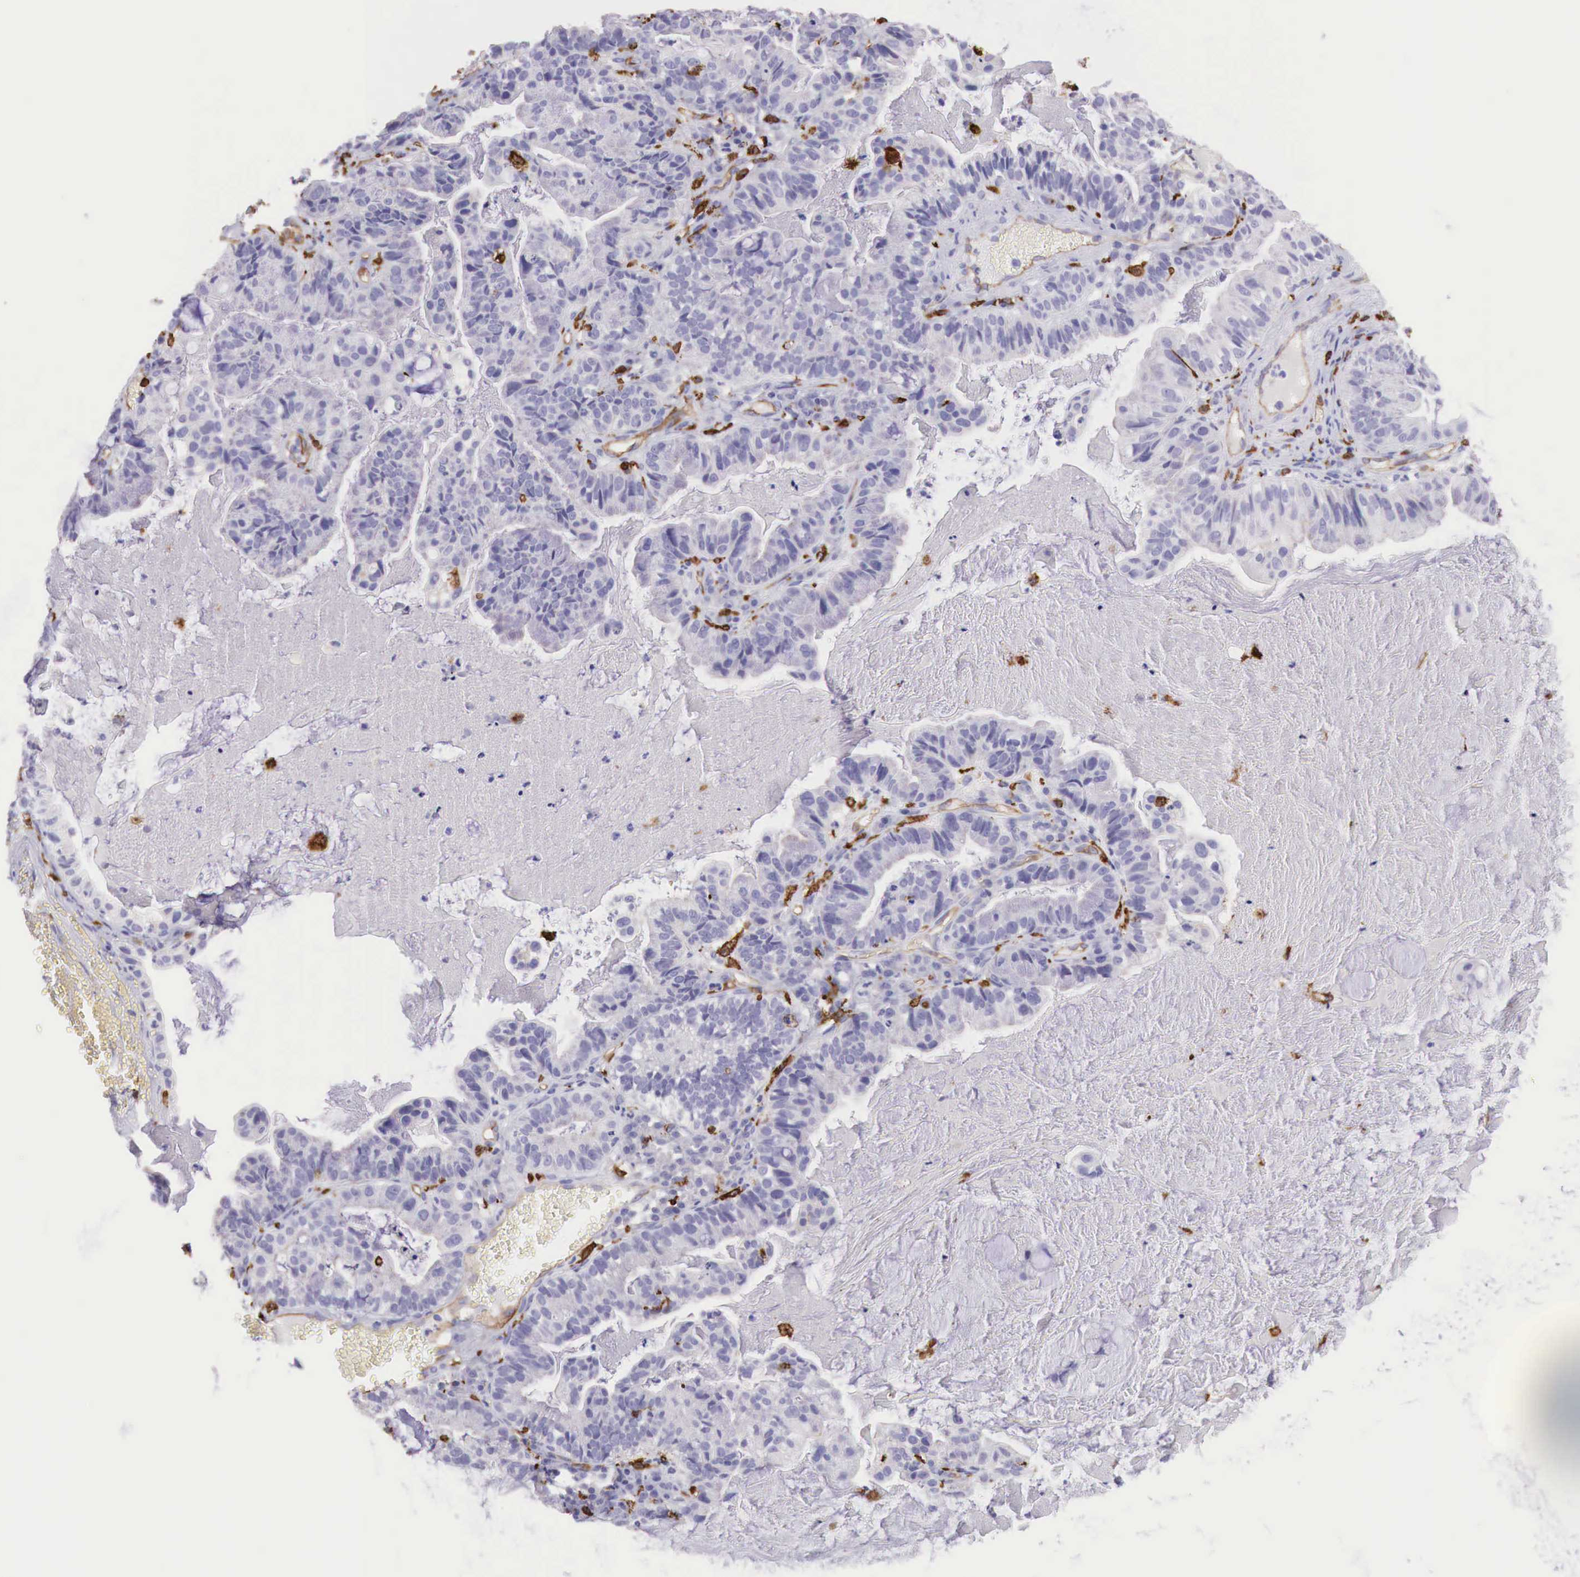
{"staining": {"intensity": "negative", "quantity": "none", "location": "none"}, "tissue": "cervical cancer", "cell_type": "Tumor cells", "image_type": "cancer", "snomed": [{"axis": "morphology", "description": "Adenocarcinoma, NOS"}, {"axis": "topography", "description": "Cervix"}], "caption": "DAB immunohistochemical staining of cervical cancer (adenocarcinoma) reveals no significant expression in tumor cells.", "gene": "MSR1", "patient": {"sex": "female", "age": 41}}